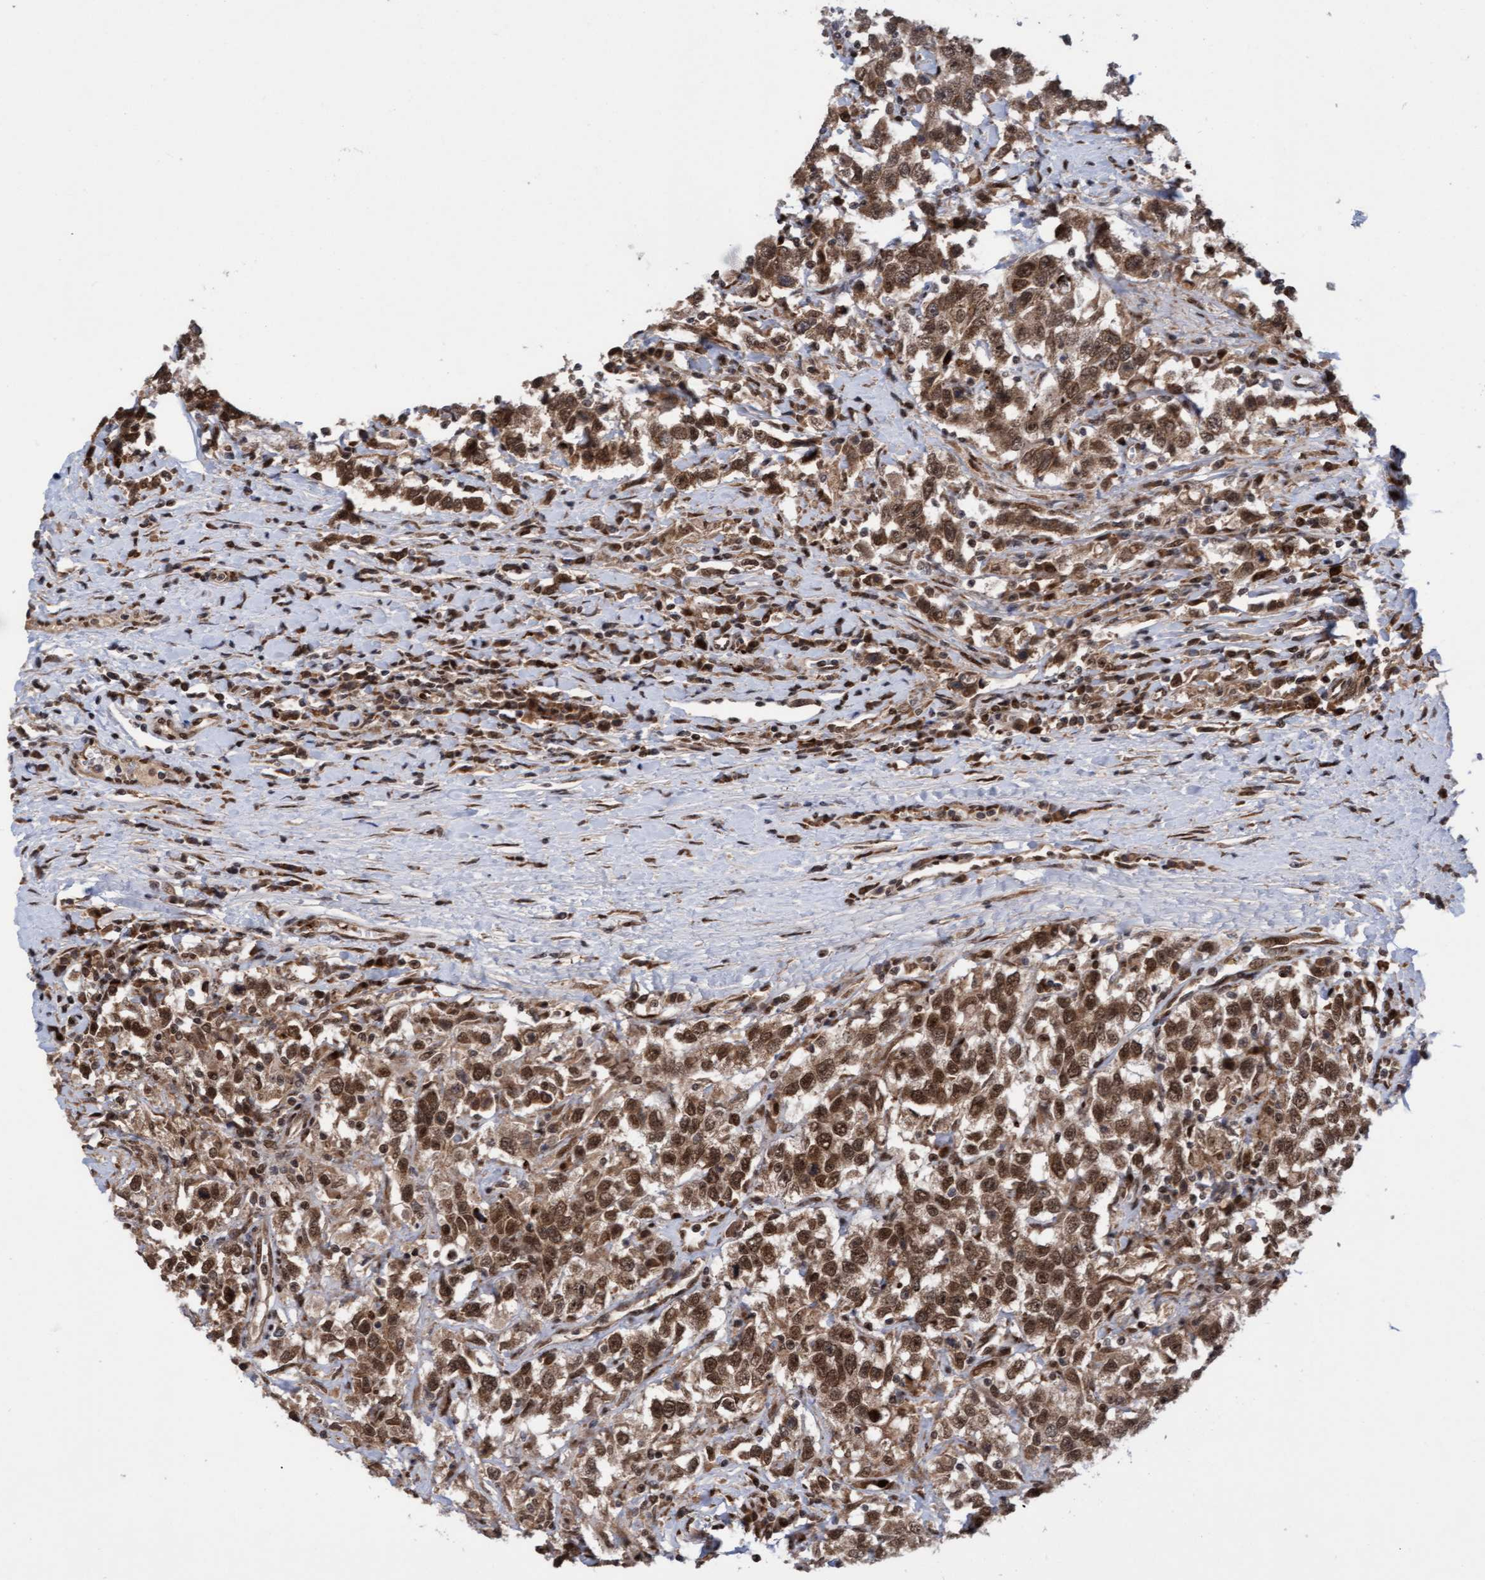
{"staining": {"intensity": "strong", "quantity": ">75%", "location": "cytoplasmic/membranous,nuclear"}, "tissue": "testis cancer", "cell_type": "Tumor cells", "image_type": "cancer", "snomed": [{"axis": "morphology", "description": "Seminoma, NOS"}, {"axis": "topography", "description": "Testis"}], "caption": "Immunohistochemical staining of human seminoma (testis) demonstrates strong cytoplasmic/membranous and nuclear protein staining in about >75% of tumor cells.", "gene": "TANC2", "patient": {"sex": "male", "age": 41}}